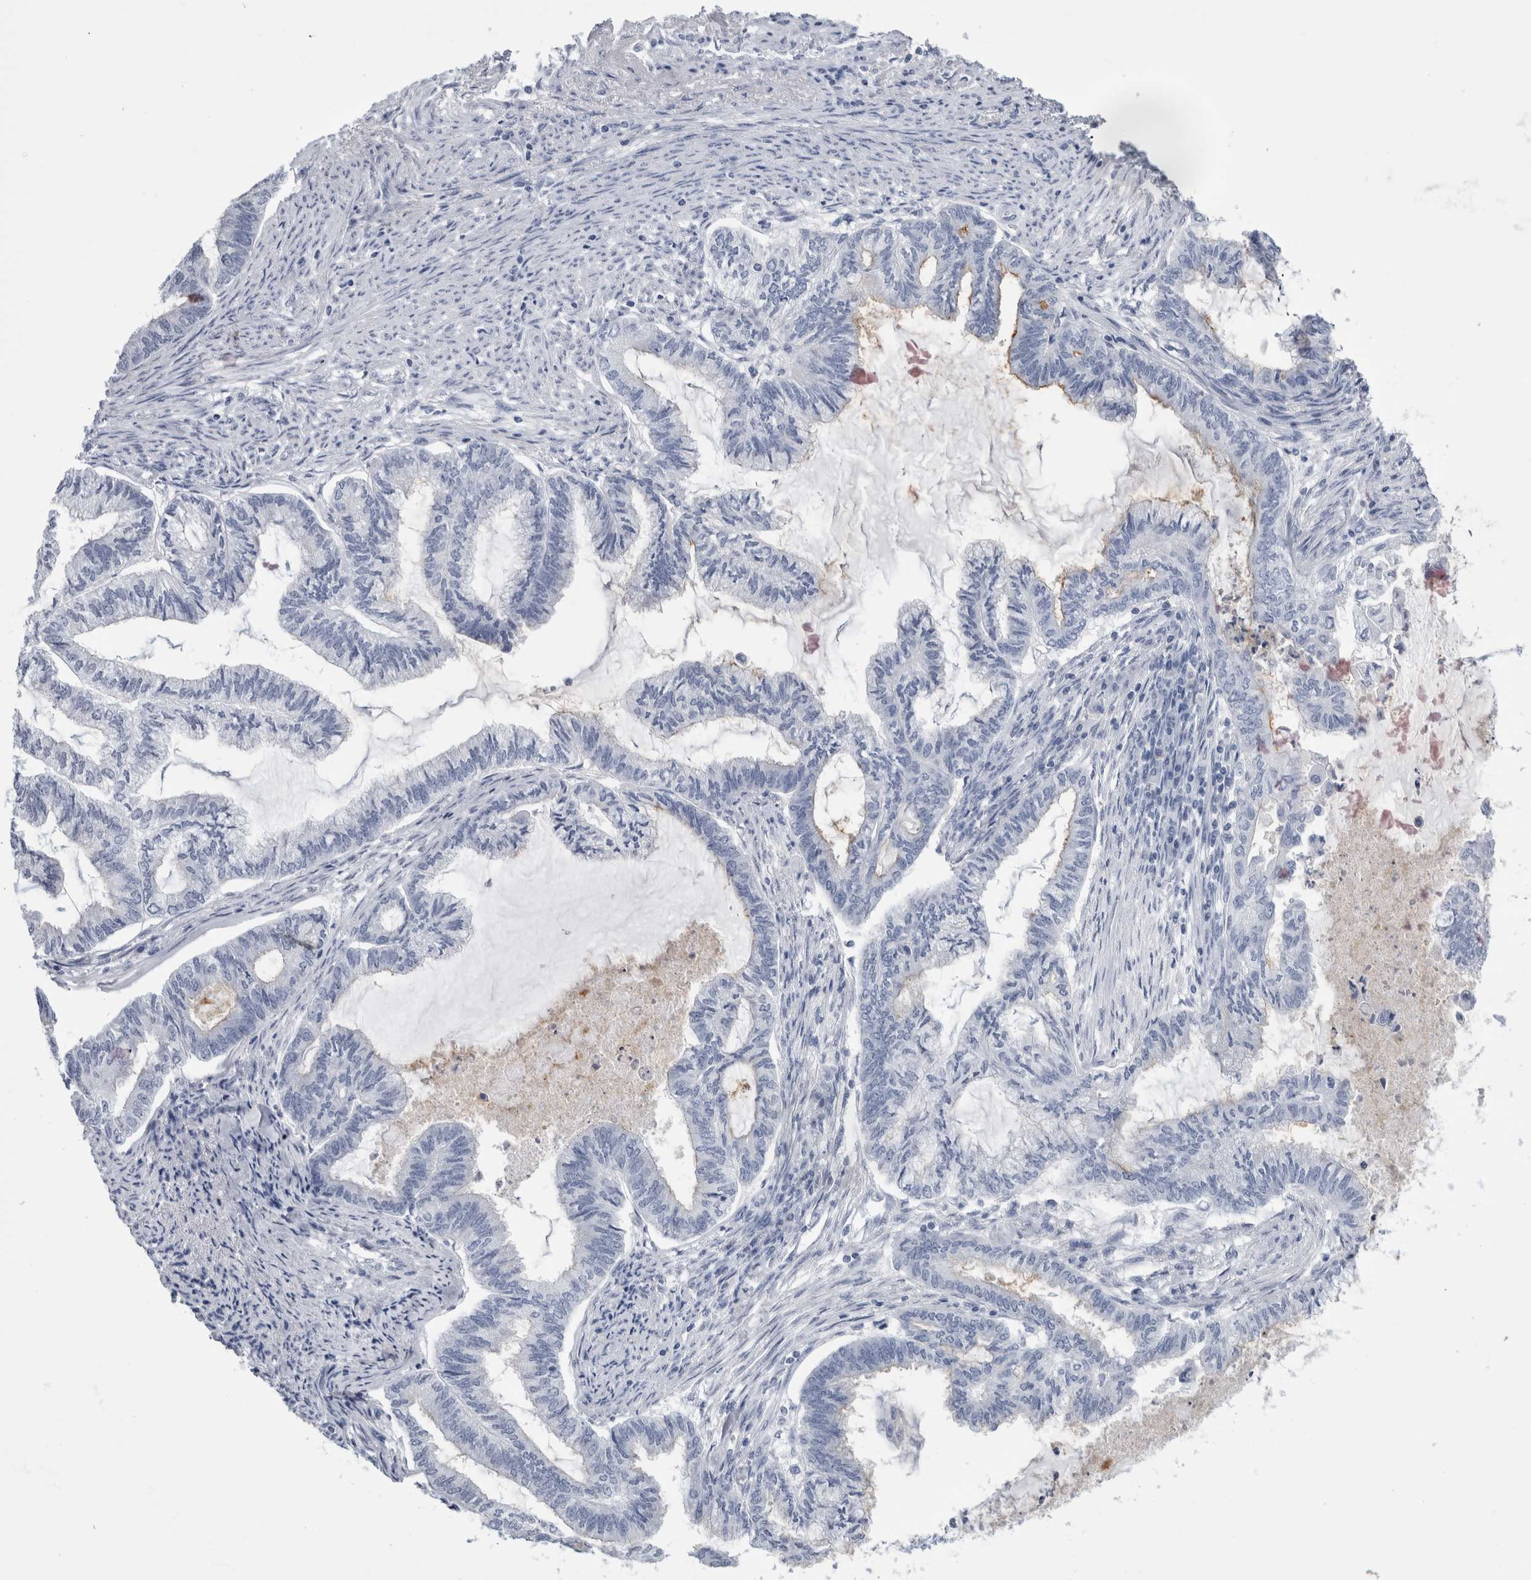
{"staining": {"intensity": "negative", "quantity": "none", "location": "none"}, "tissue": "endometrial cancer", "cell_type": "Tumor cells", "image_type": "cancer", "snomed": [{"axis": "morphology", "description": "Adenocarcinoma, NOS"}, {"axis": "topography", "description": "Endometrium"}], "caption": "Image shows no protein expression in tumor cells of adenocarcinoma (endometrial) tissue.", "gene": "ANKFY1", "patient": {"sex": "female", "age": 86}}